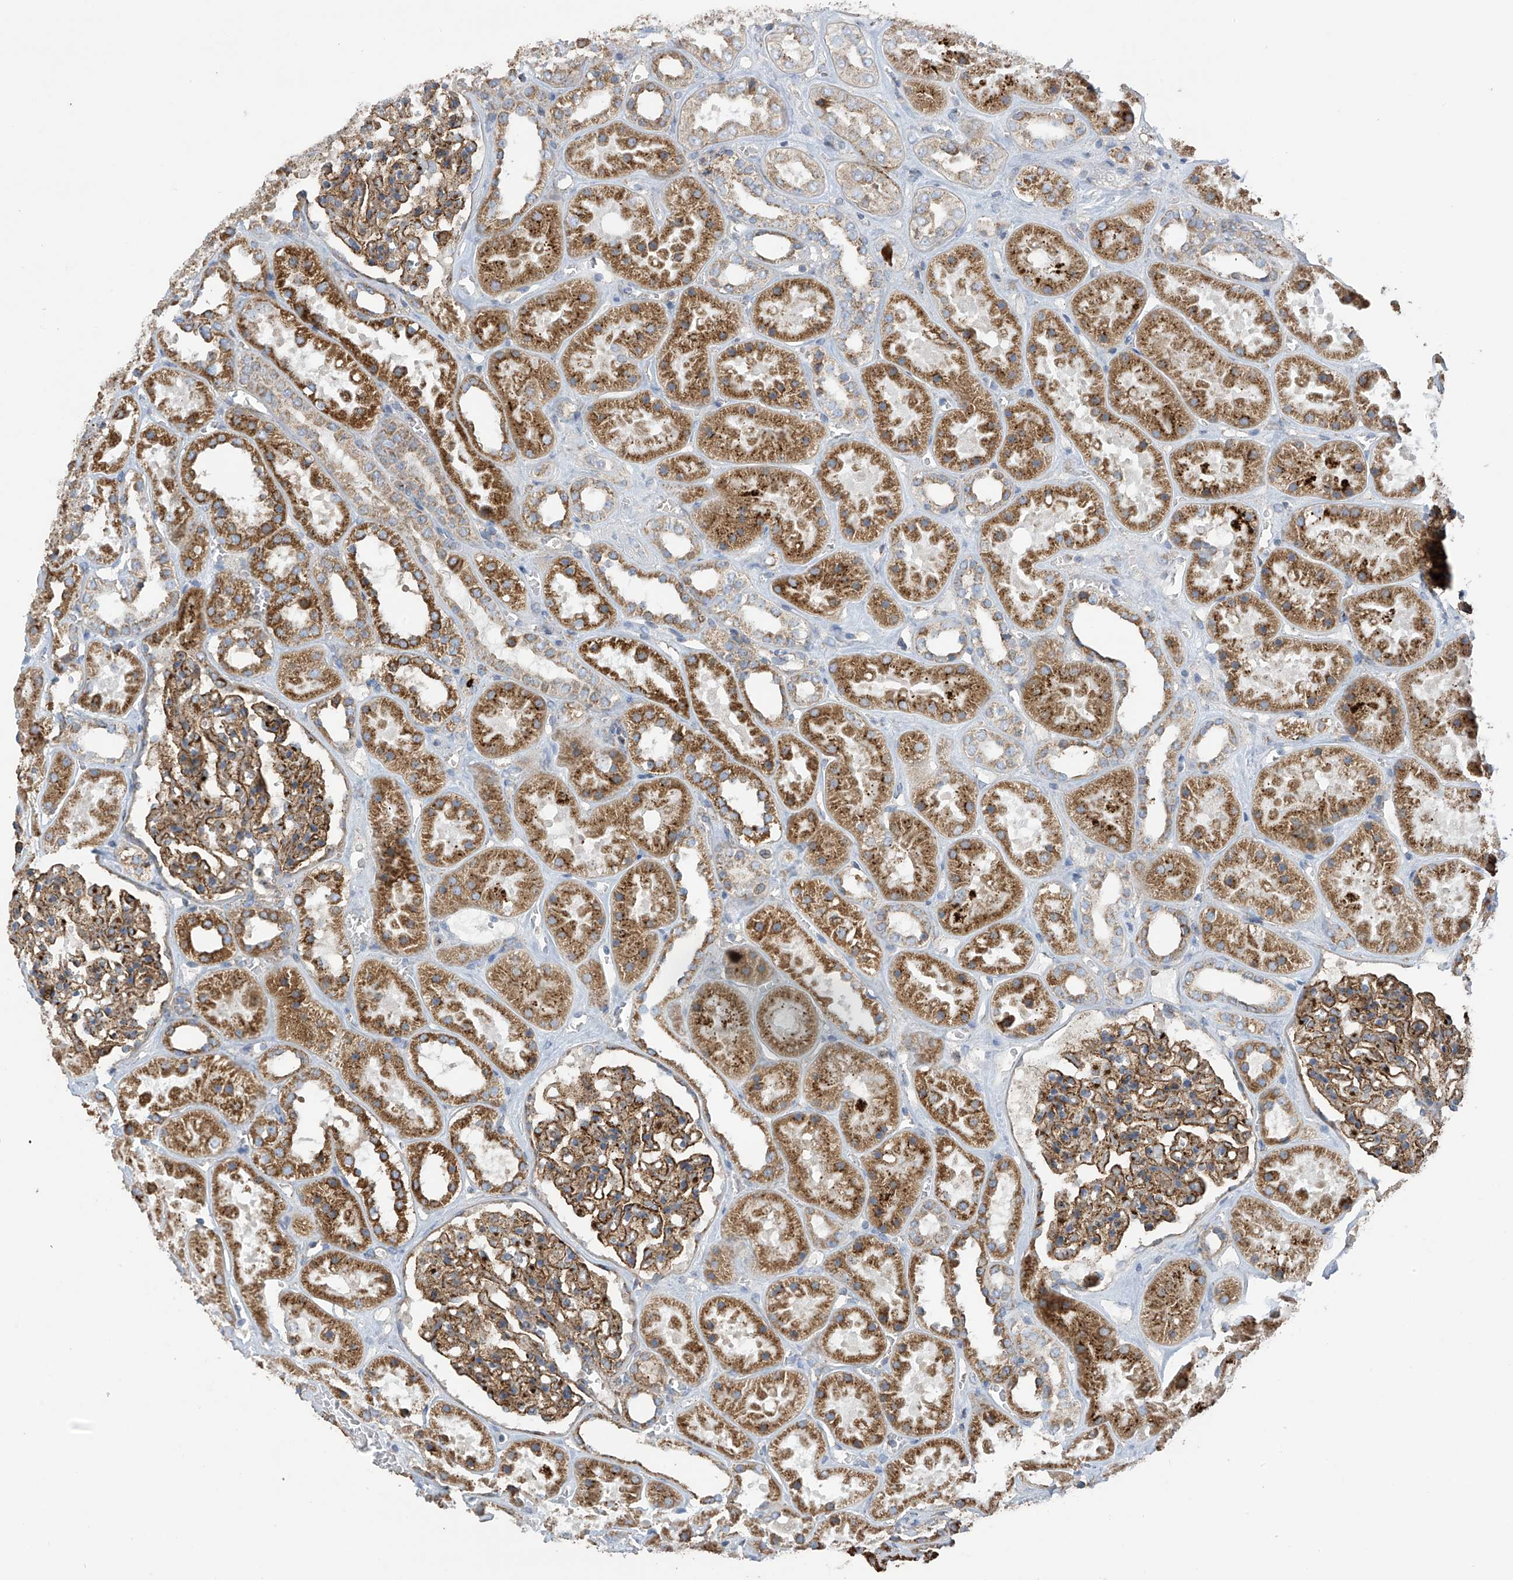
{"staining": {"intensity": "moderate", "quantity": ">75%", "location": "cytoplasmic/membranous"}, "tissue": "kidney", "cell_type": "Cells in glomeruli", "image_type": "normal", "snomed": [{"axis": "morphology", "description": "Normal tissue, NOS"}, {"axis": "topography", "description": "Kidney"}], "caption": "IHC micrograph of unremarkable kidney: kidney stained using immunohistochemistry displays medium levels of moderate protein expression localized specifically in the cytoplasmic/membranous of cells in glomeruli, appearing as a cytoplasmic/membranous brown color.", "gene": "ITM2B", "patient": {"sex": "female", "age": 41}}